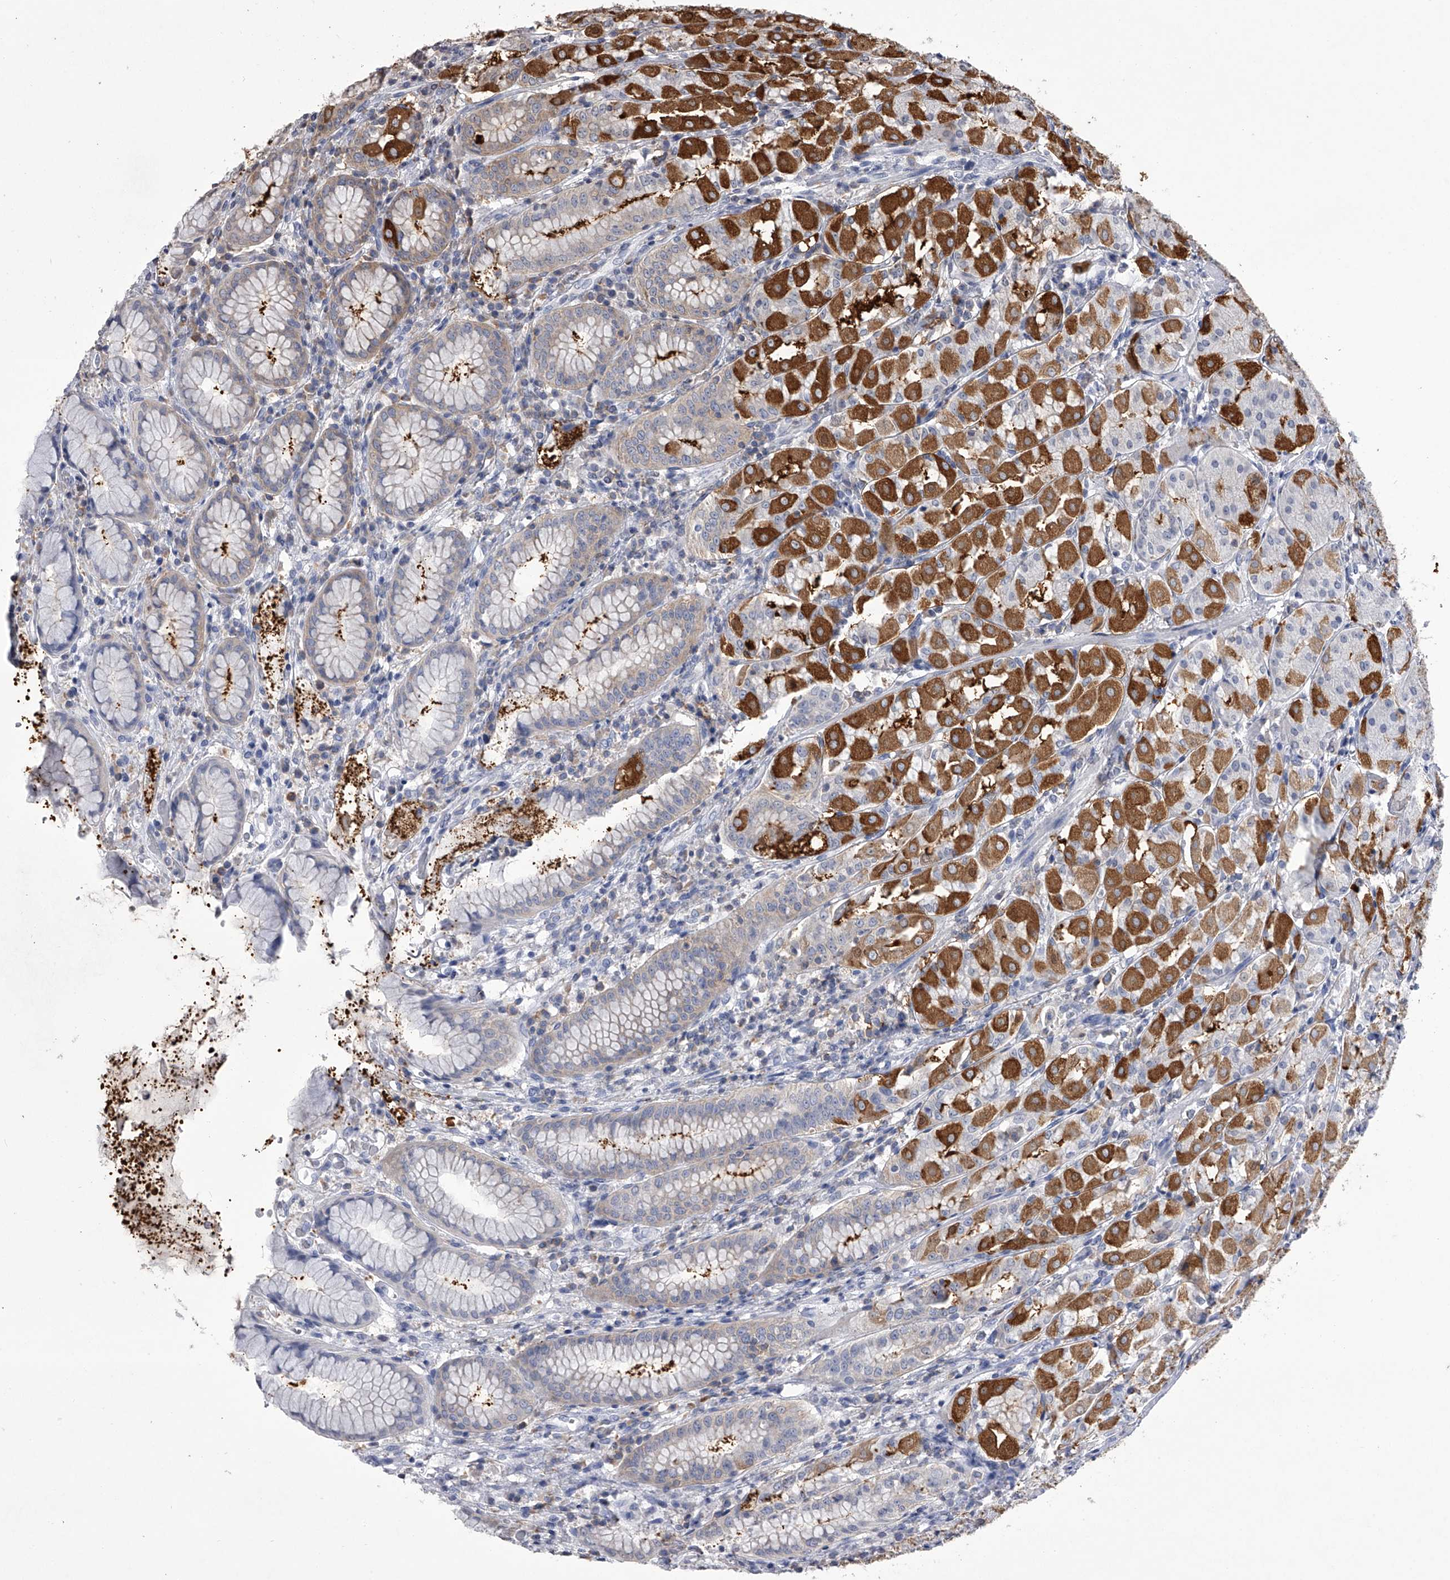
{"staining": {"intensity": "strong", "quantity": "<25%", "location": "cytoplasmic/membranous"}, "tissue": "stomach", "cell_type": "Glandular cells", "image_type": "normal", "snomed": [{"axis": "morphology", "description": "Normal tissue, NOS"}, {"axis": "topography", "description": "Stomach"}, {"axis": "topography", "description": "Stomach, lower"}], "caption": "High-magnification brightfield microscopy of benign stomach stained with DAB (brown) and counterstained with hematoxylin (blue). glandular cells exhibit strong cytoplasmic/membranous staining is present in about<25% of cells.", "gene": "TASP1", "patient": {"sex": "female", "age": 56}}